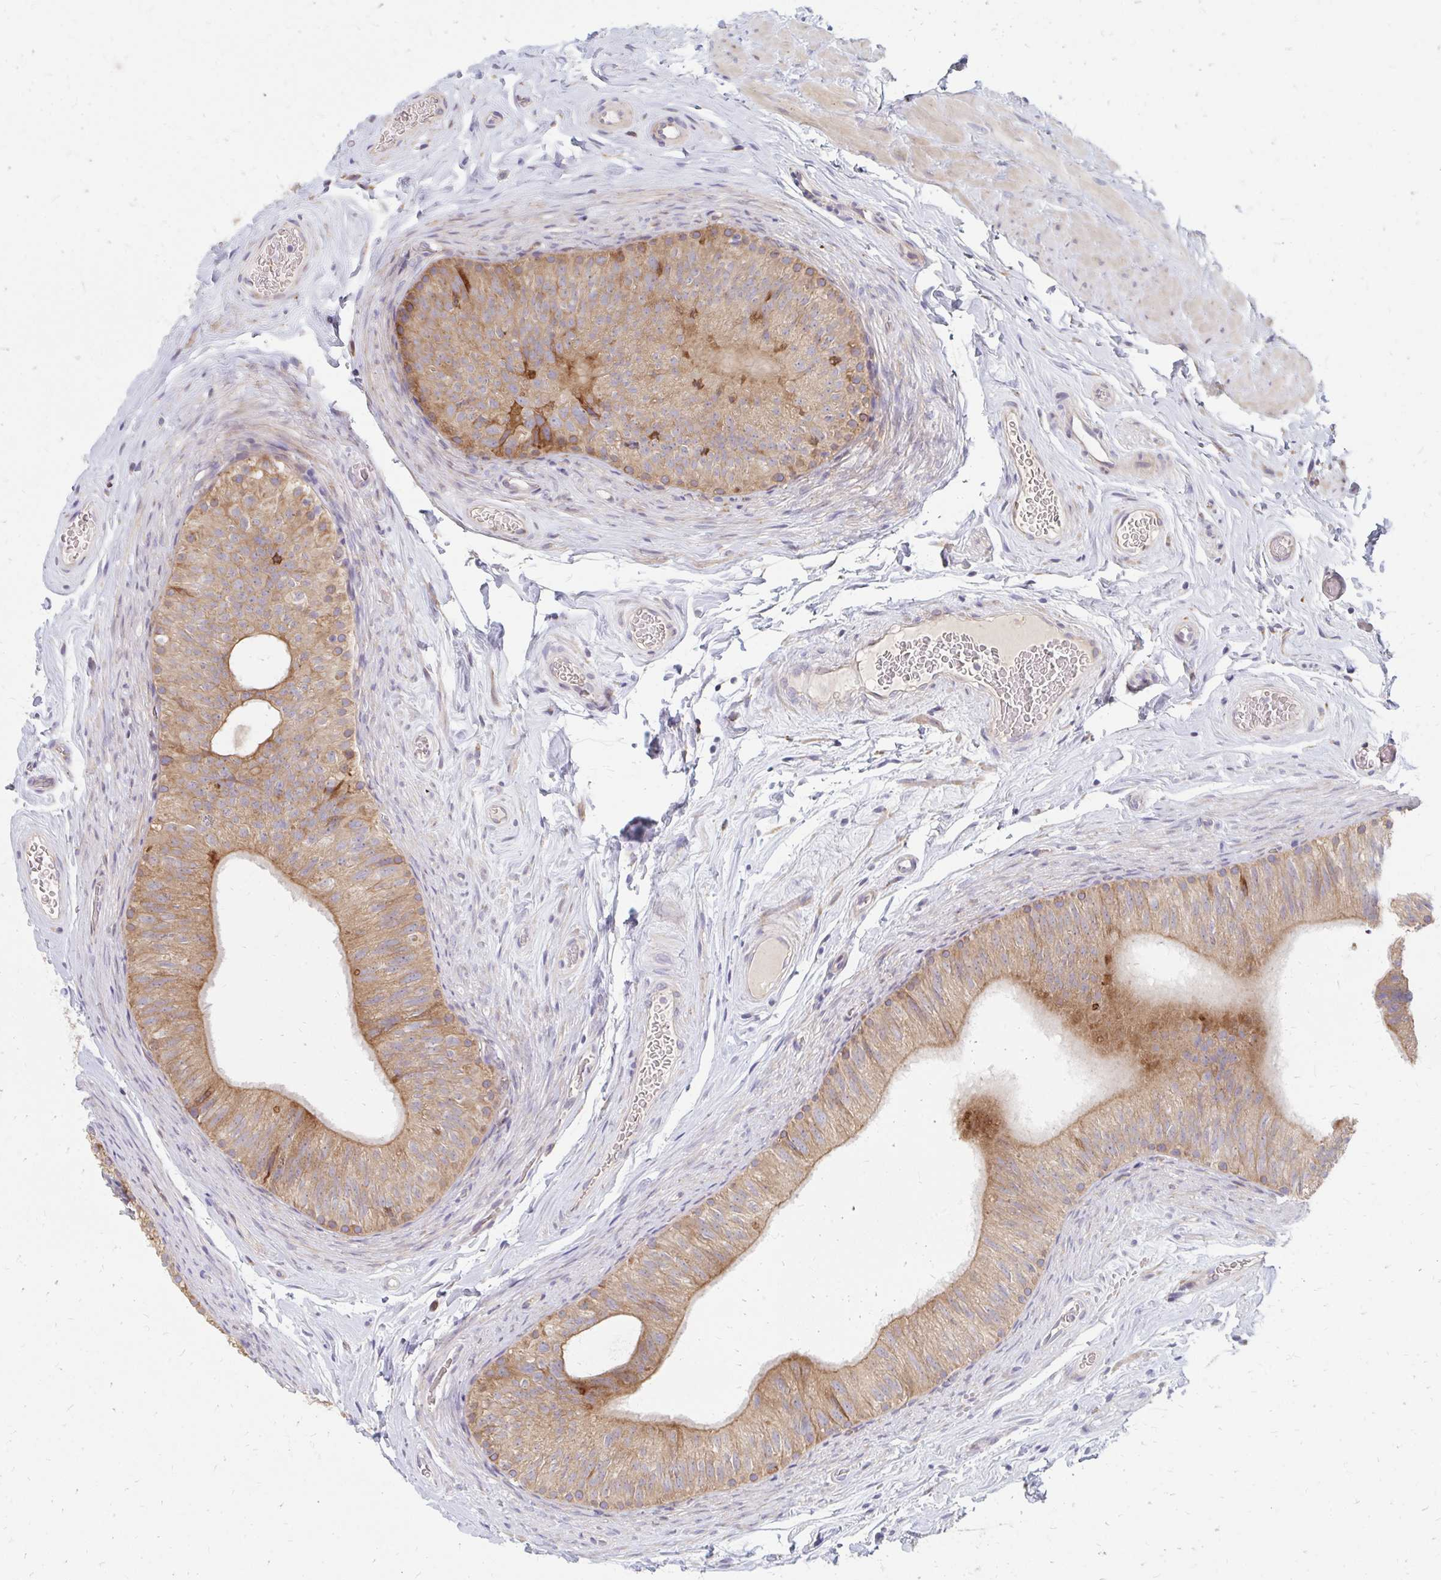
{"staining": {"intensity": "moderate", "quantity": ">75%", "location": "cytoplasmic/membranous"}, "tissue": "epididymis", "cell_type": "Glandular cells", "image_type": "normal", "snomed": [{"axis": "morphology", "description": "Normal tissue, NOS"}, {"axis": "topography", "description": "Epididymis, spermatic cord, NOS"}, {"axis": "topography", "description": "Epididymis"}], "caption": "A medium amount of moderate cytoplasmic/membranous expression is identified in approximately >75% of glandular cells in normal epididymis. (DAB = brown stain, brightfield microscopy at high magnification).", "gene": "PPP1R13L", "patient": {"sex": "male", "age": 31}}